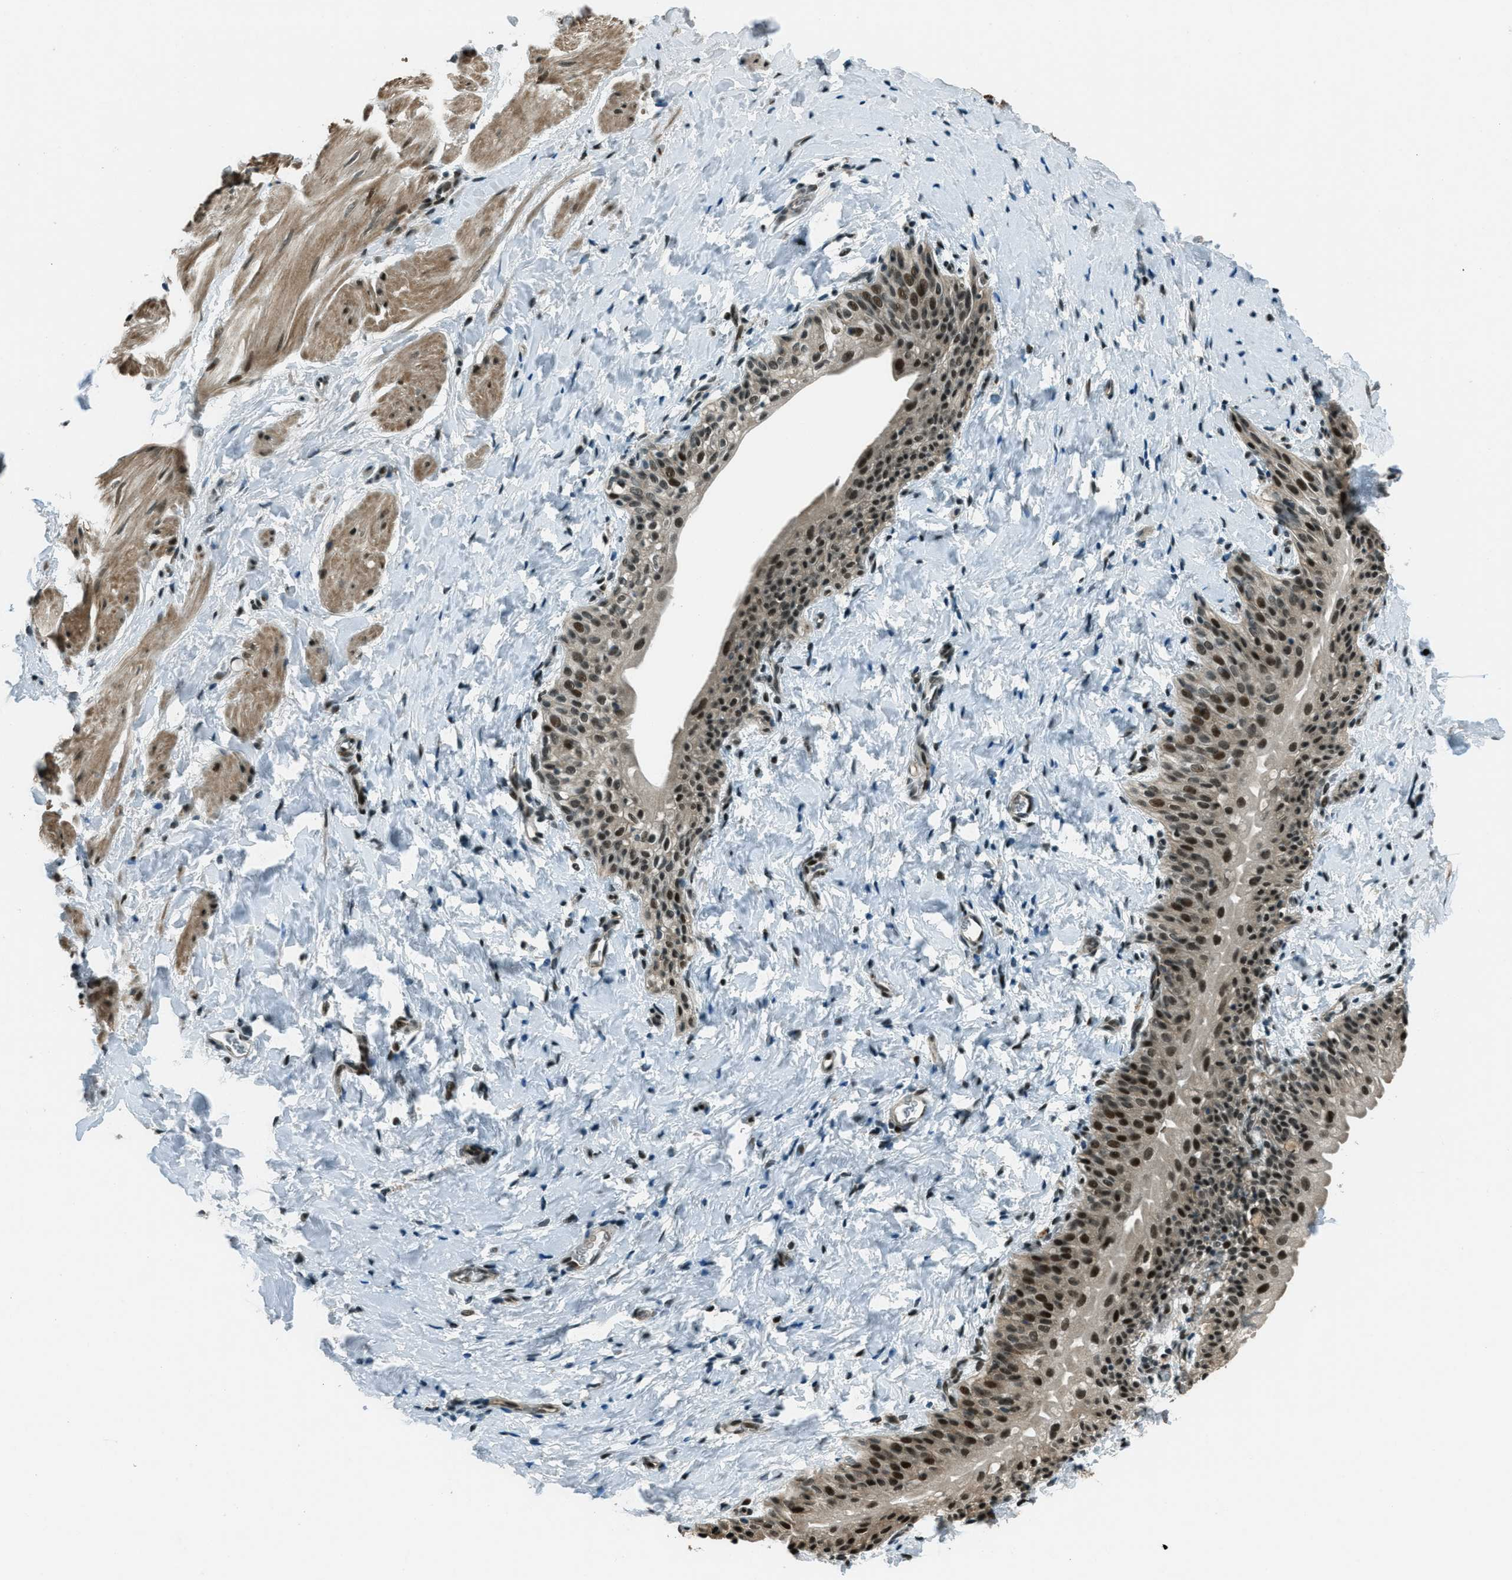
{"staining": {"intensity": "moderate", "quantity": ">75%", "location": "cytoplasmic/membranous,nuclear"}, "tissue": "smooth muscle", "cell_type": "Smooth muscle cells", "image_type": "normal", "snomed": [{"axis": "morphology", "description": "Normal tissue, NOS"}, {"axis": "topography", "description": "Smooth muscle"}], "caption": "Immunohistochemistry (IHC) (DAB (3,3'-diaminobenzidine)) staining of unremarkable smooth muscle displays moderate cytoplasmic/membranous,nuclear protein expression in approximately >75% of smooth muscle cells.", "gene": "TARDBP", "patient": {"sex": "male", "age": 16}}